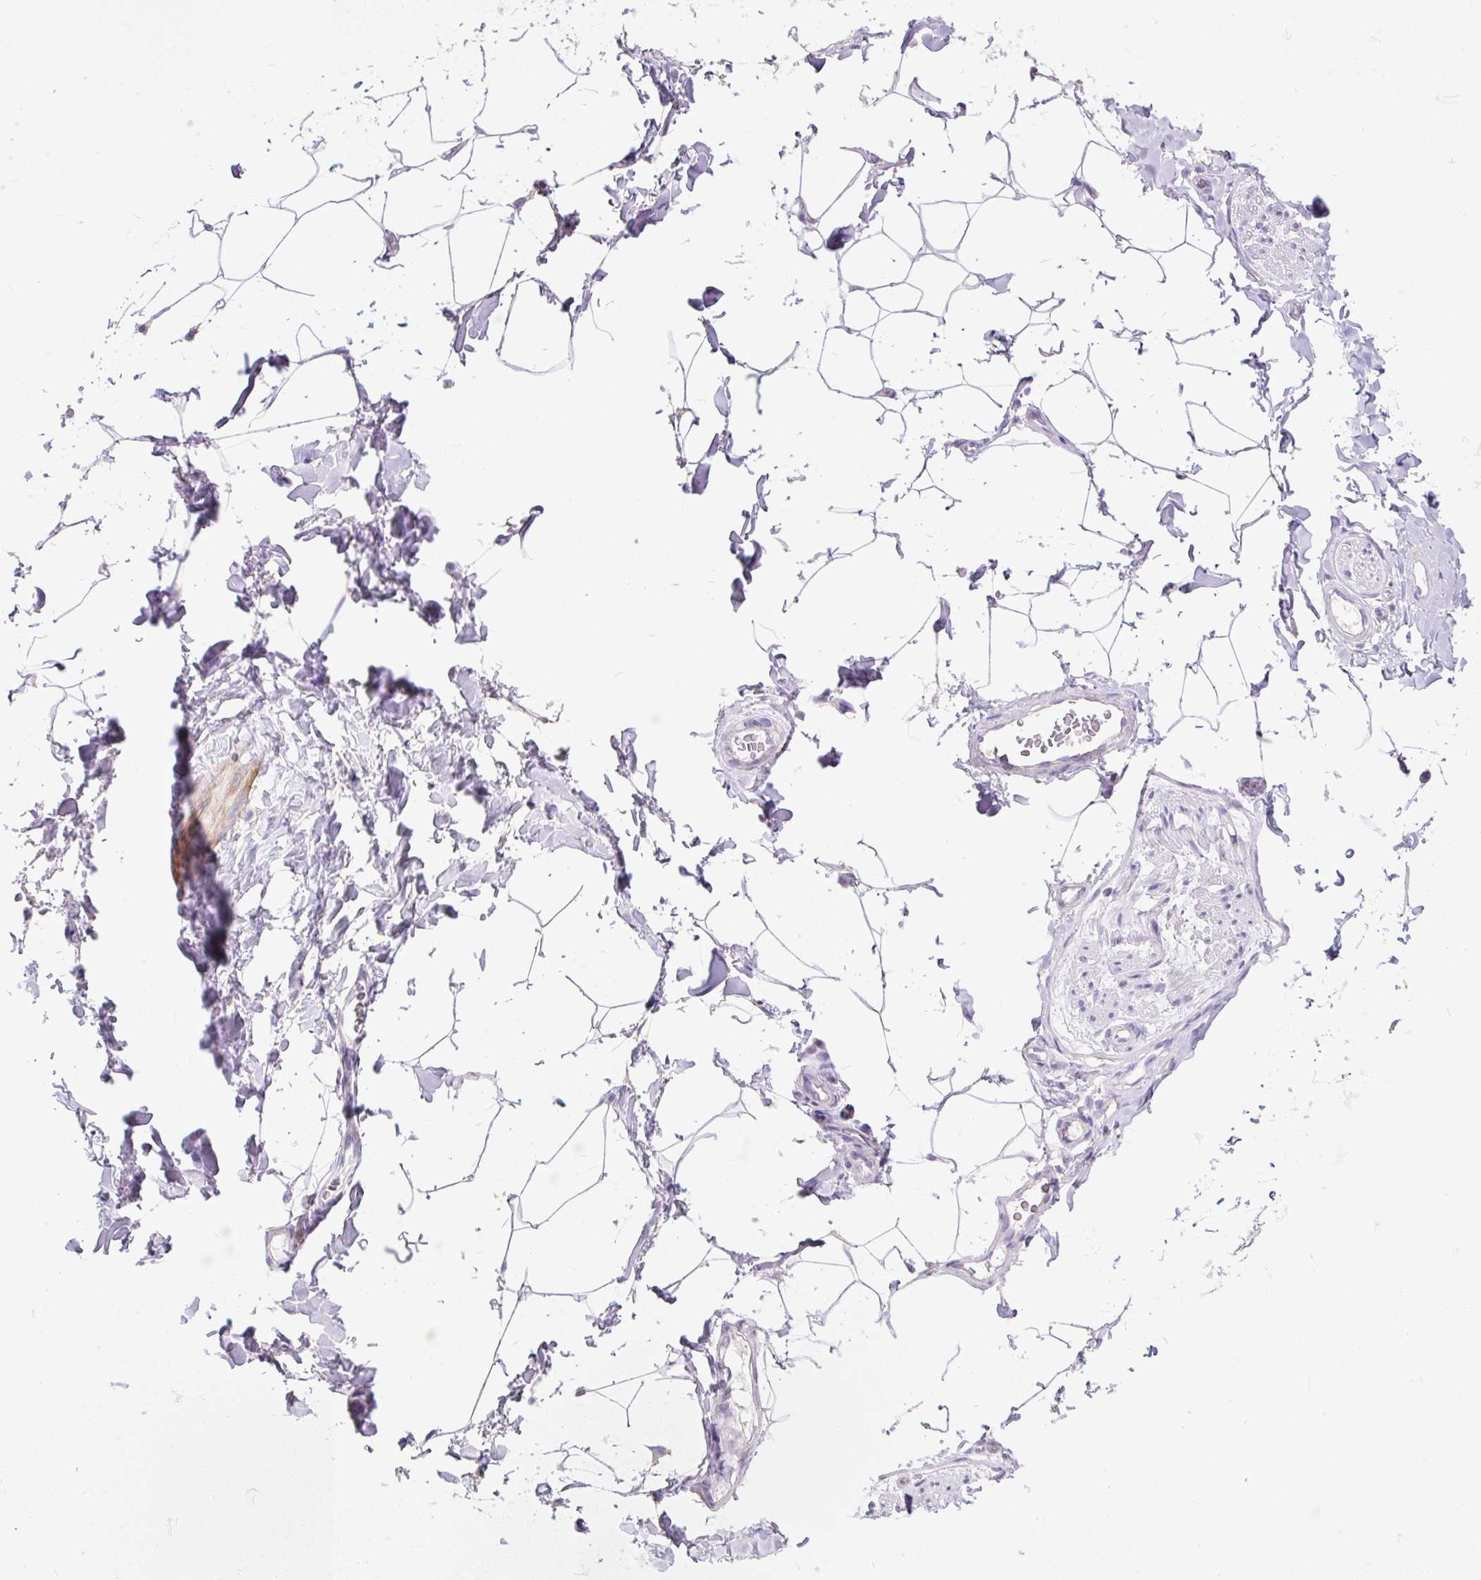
{"staining": {"intensity": "negative", "quantity": "none", "location": "none"}, "tissue": "adipose tissue", "cell_type": "Adipocytes", "image_type": "normal", "snomed": [{"axis": "morphology", "description": "Normal tissue, NOS"}, {"axis": "topography", "description": "Vascular tissue"}, {"axis": "topography", "description": "Peripheral nerve tissue"}], "caption": "This is a photomicrograph of IHC staining of benign adipose tissue, which shows no positivity in adipocytes.", "gene": "GBX1", "patient": {"sex": "male", "age": 41}}